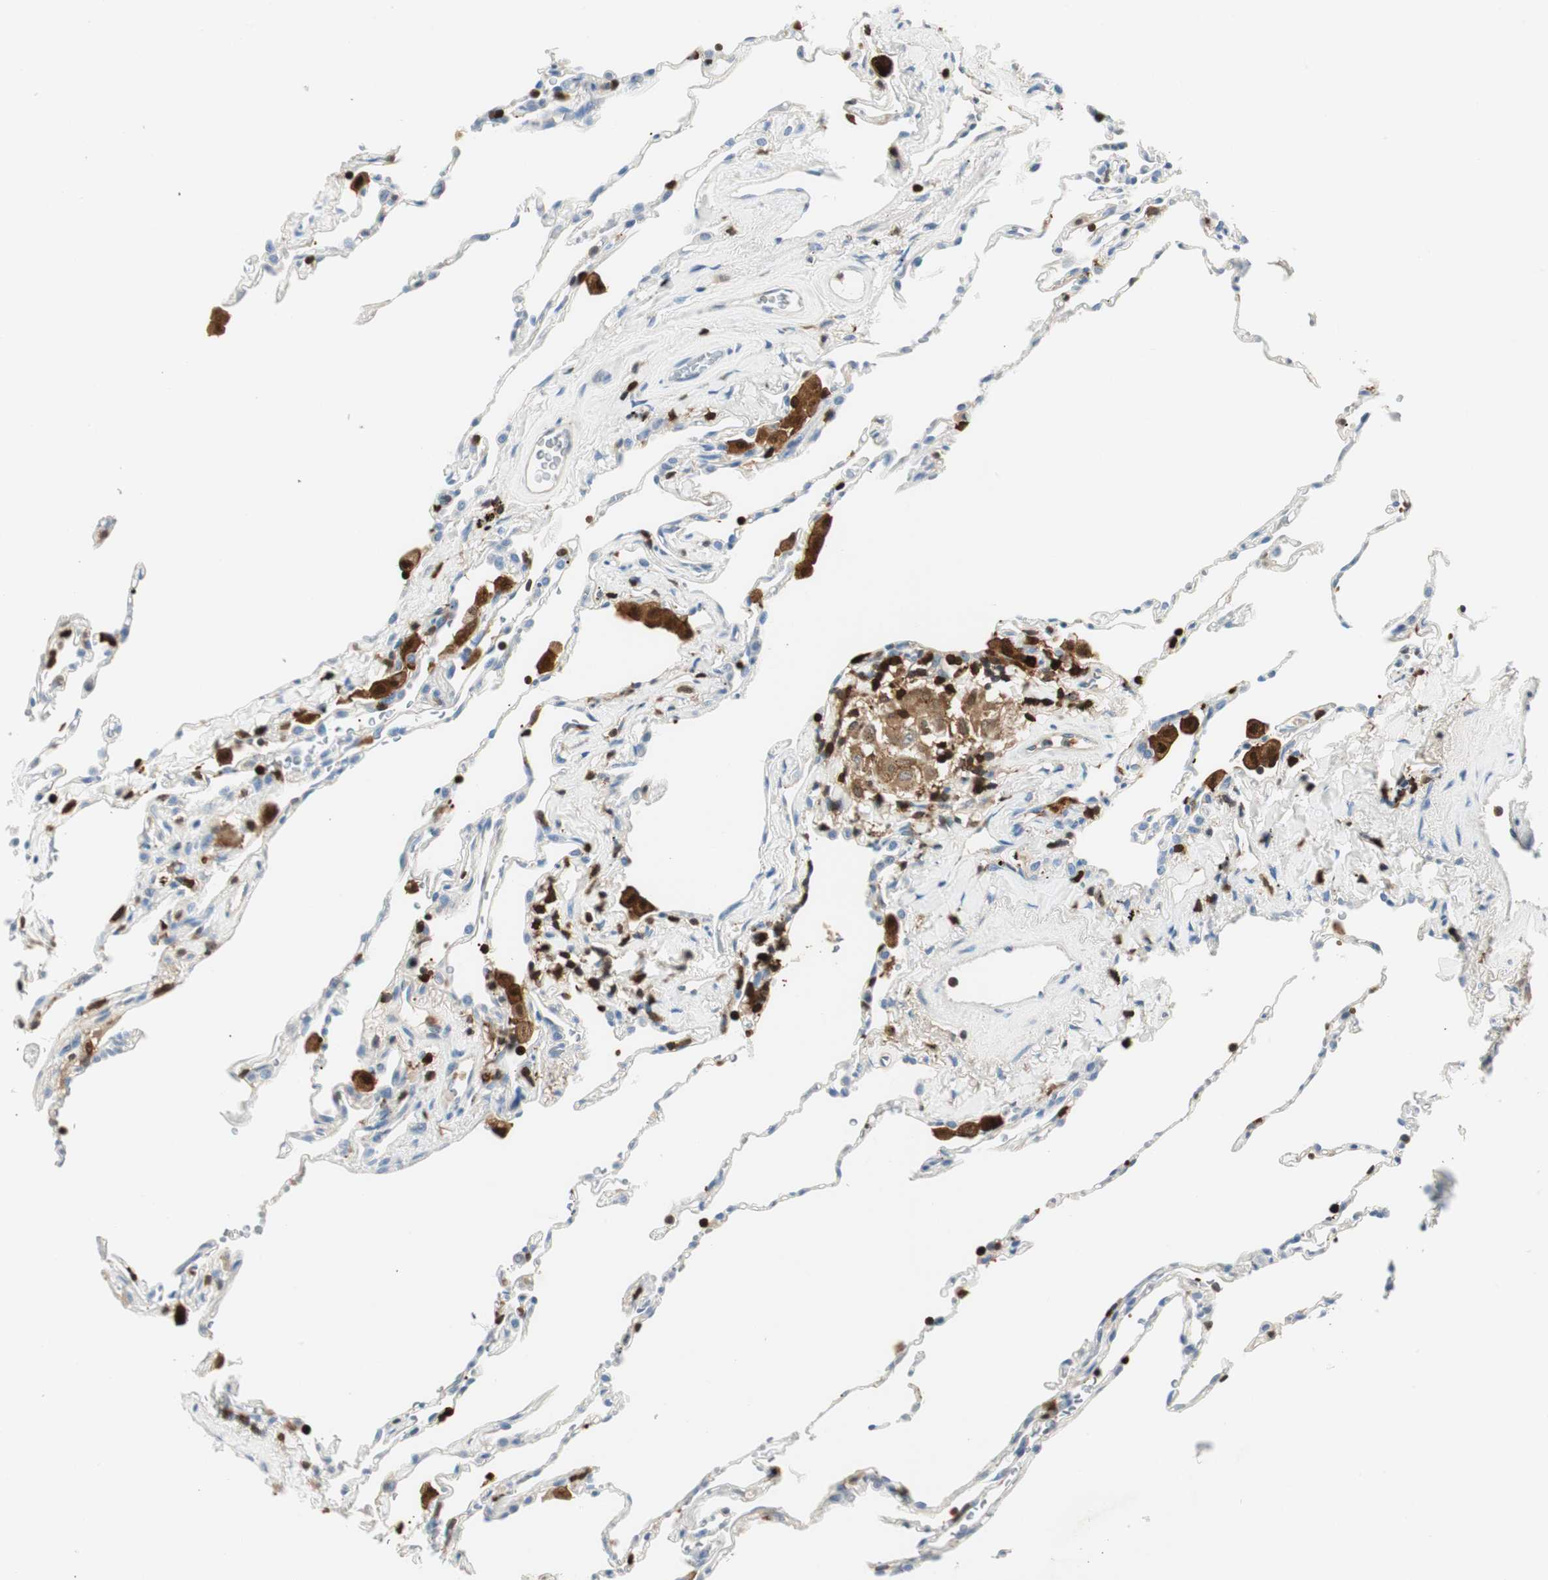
{"staining": {"intensity": "negative", "quantity": "none", "location": "none"}, "tissue": "lung", "cell_type": "Alveolar cells", "image_type": "normal", "snomed": [{"axis": "morphology", "description": "Normal tissue, NOS"}, {"axis": "topography", "description": "Lung"}], "caption": "Alveolar cells are negative for protein expression in benign human lung. (Brightfield microscopy of DAB immunohistochemistry (IHC) at high magnification).", "gene": "COTL1", "patient": {"sex": "male", "age": 59}}